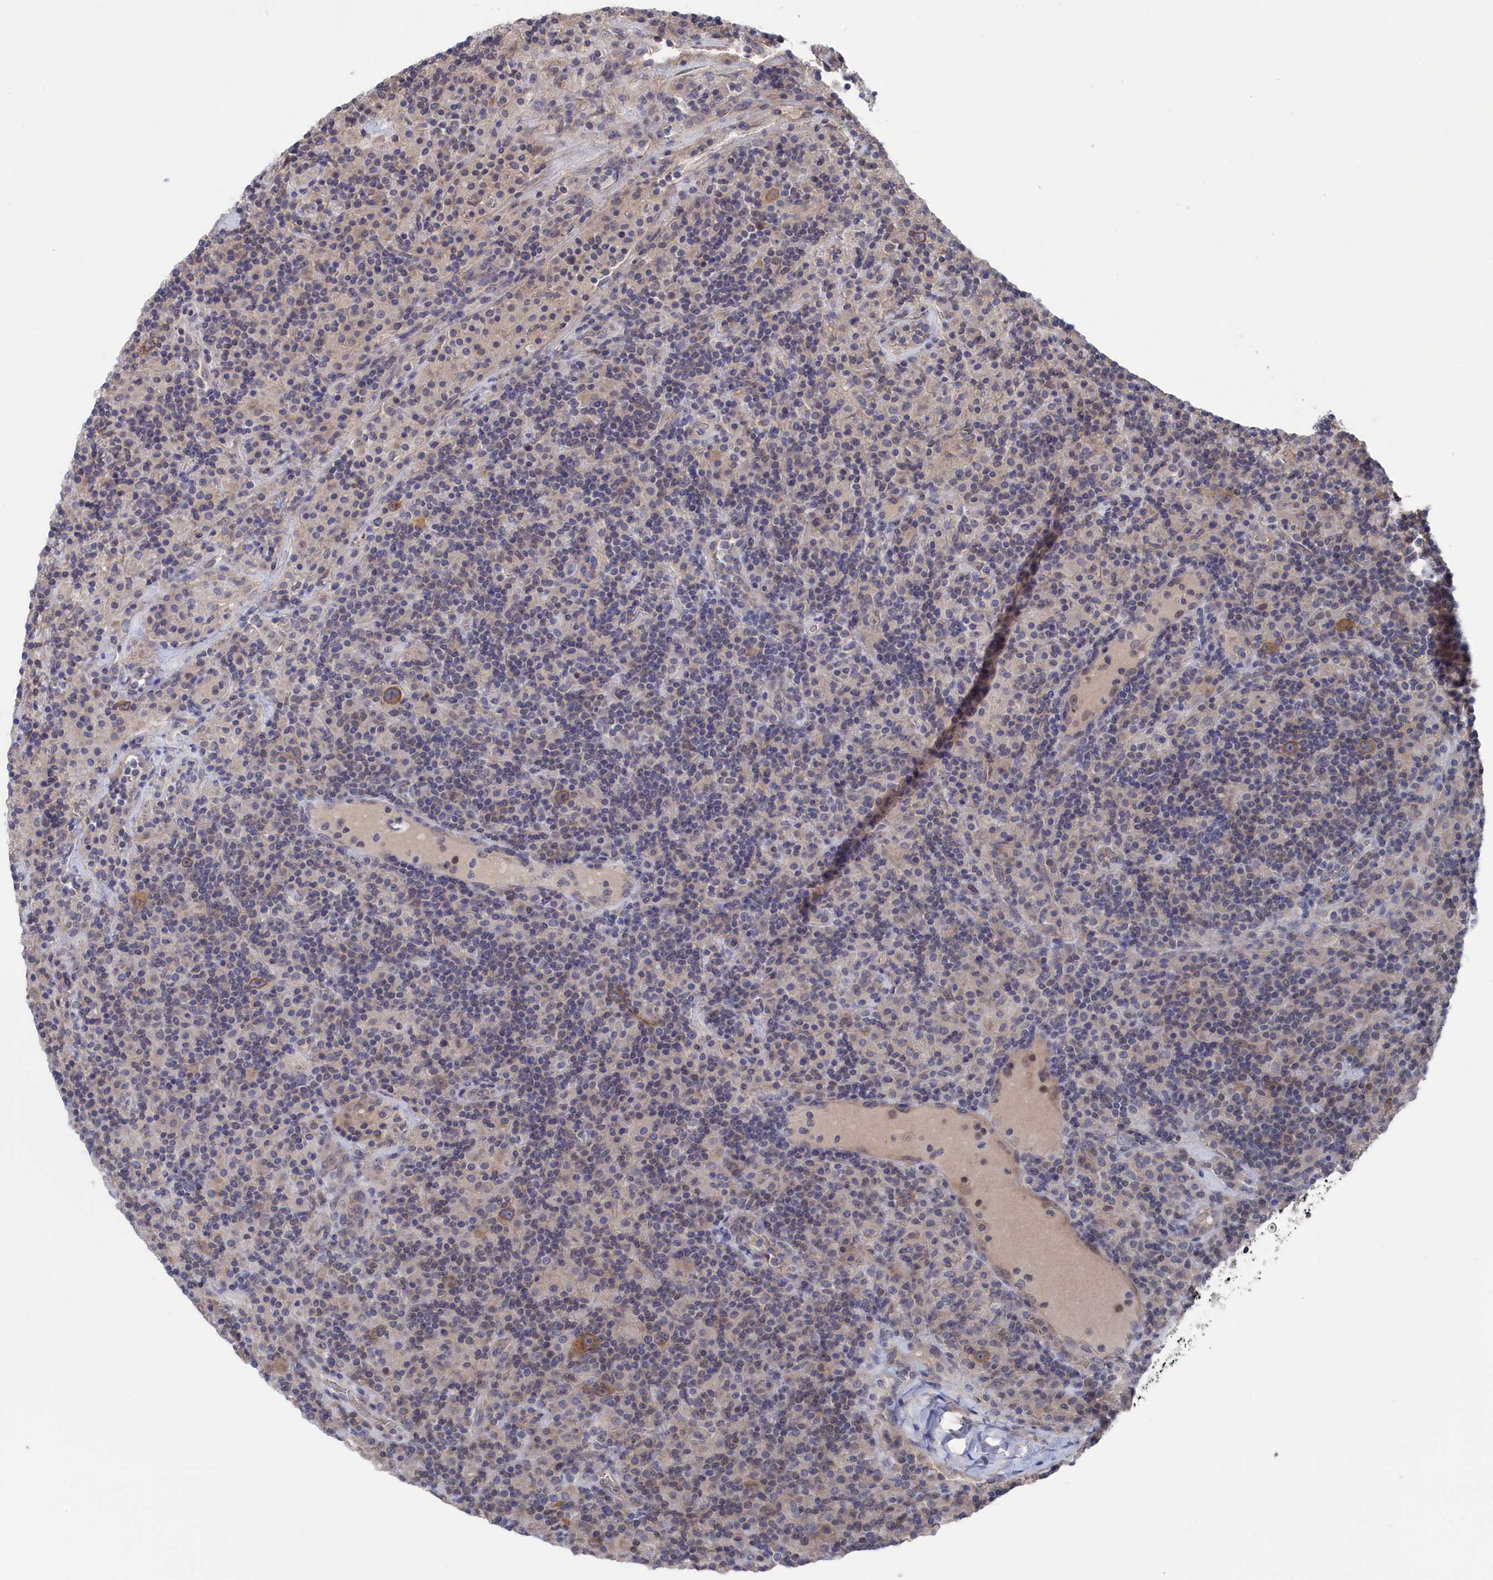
{"staining": {"intensity": "weak", "quantity": ">75%", "location": "cytoplasmic/membranous"}, "tissue": "lymphoma", "cell_type": "Tumor cells", "image_type": "cancer", "snomed": [{"axis": "morphology", "description": "Hodgkin's disease, NOS"}, {"axis": "topography", "description": "Lymph node"}], "caption": "Lymphoma stained with a brown dye reveals weak cytoplasmic/membranous positive positivity in about >75% of tumor cells.", "gene": "NUTF2", "patient": {"sex": "male", "age": 70}}